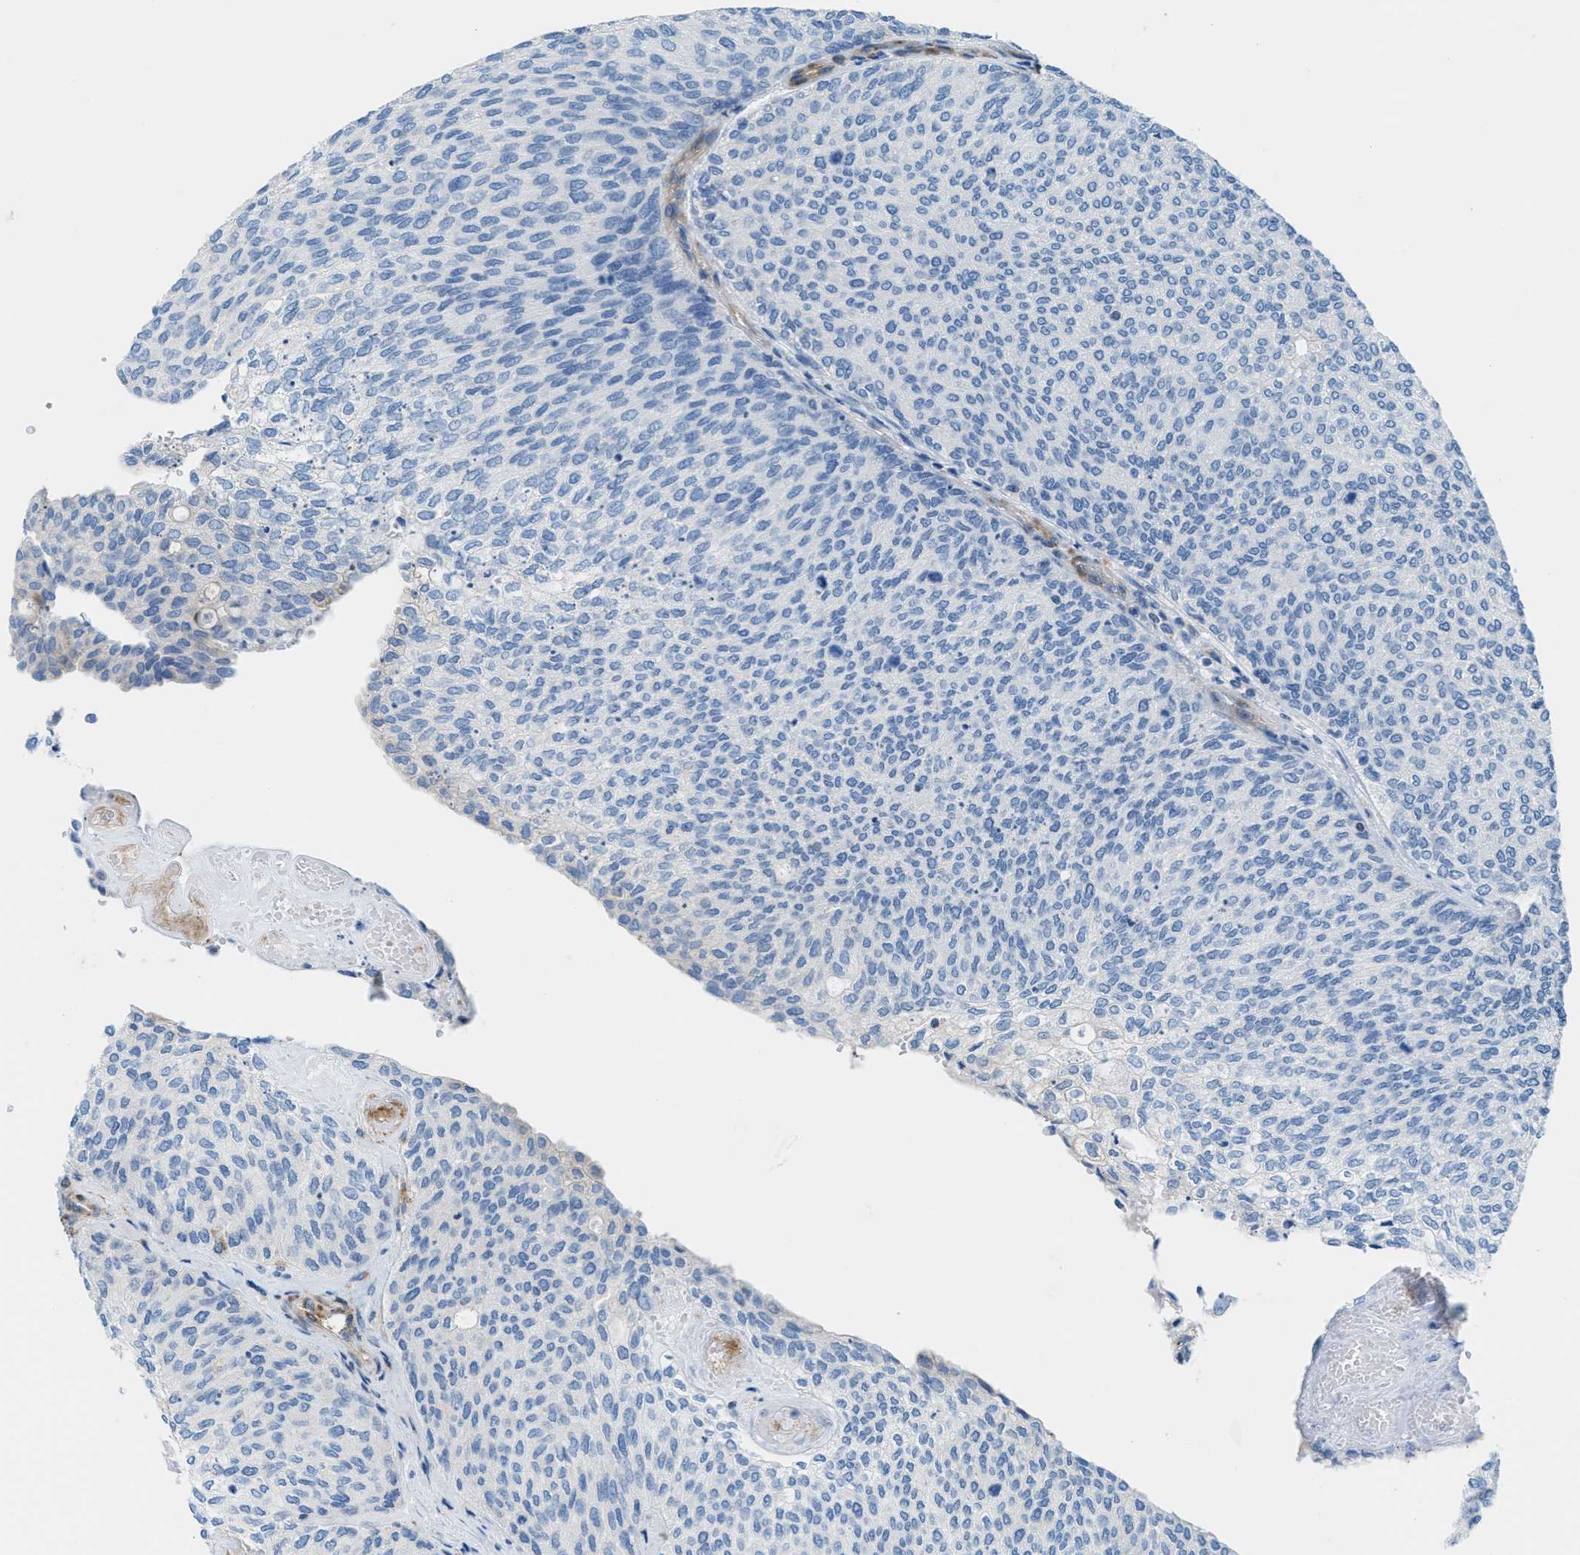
{"staining": {"intensity": "negative", "quantity": "none", "location": "none"}, "tissue": "urothelial cancer", "cell_type": "Tumor cells", "image_type": "cancer", "snomed": [{"axis": "morphology", "description": "Urothelial carcinoma, Low grade"}, {"axis": "topography", "description": "Urinary bladder"}], "caption": "Immunohistochemistry (IHC) of urothelial cancer shows no staining in tumor cells. (DAB IHC with hematoxylin counter stain).", "gene": "MAPRE2", "patient": {"sex": "female", "age": 79}}